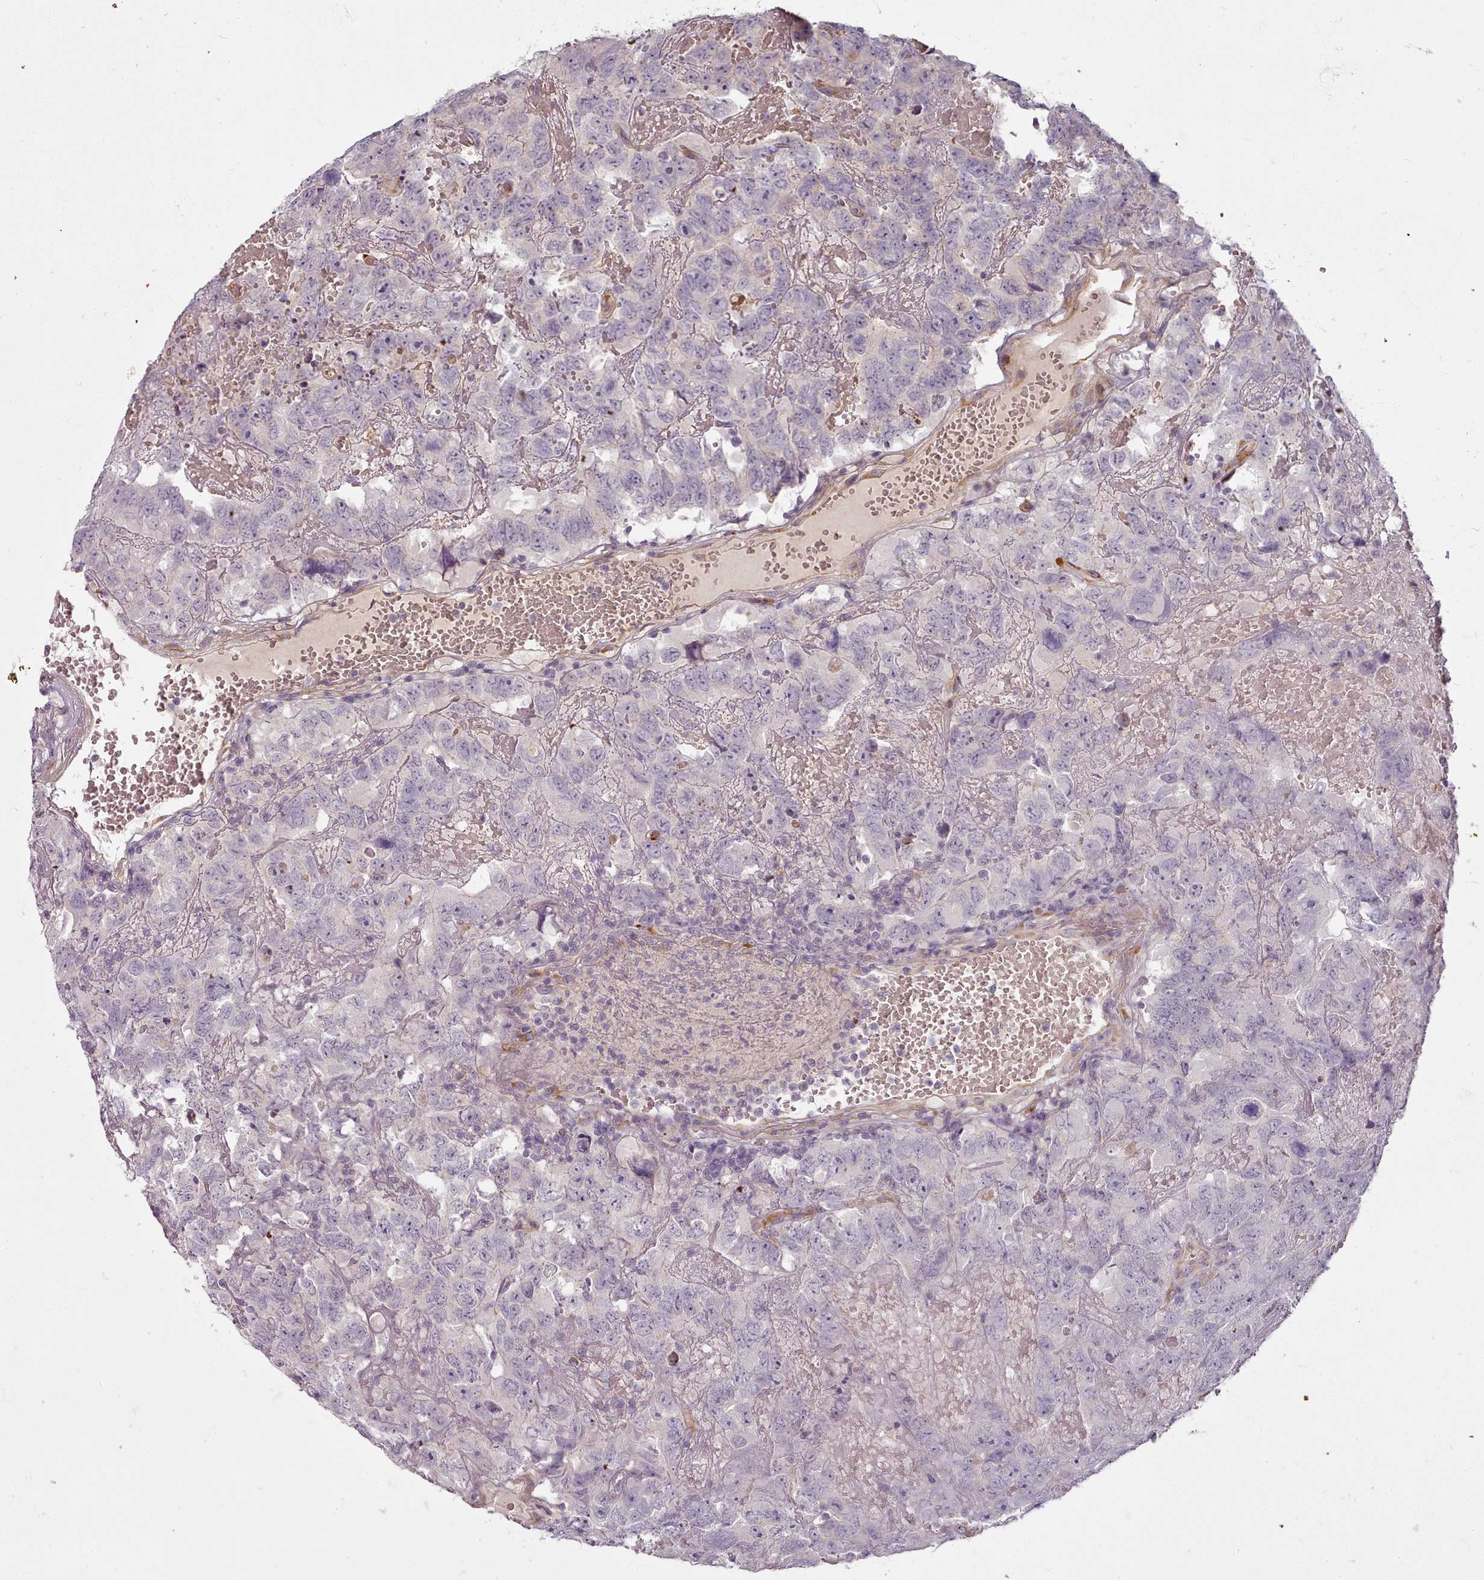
{"staining": {"intensity": "negative", "quantity": "none", "location": "none"}, "tissue": "testis cancer", "cell_type": "Tumor cells", "image_type": "cancer", "snomed": [{"axis": "morphology", "description": "Carcinoma, Embryonal, NOS"}, {"axis": "topography", "description": "Testis"}], "caption": "Protein analysis of testis cancer (embryonal carcinoma) demonstrates no significant staining in tumor cells.", "gene": "C1QTNF5", "patient": {"sex": "male", "age": 45}}